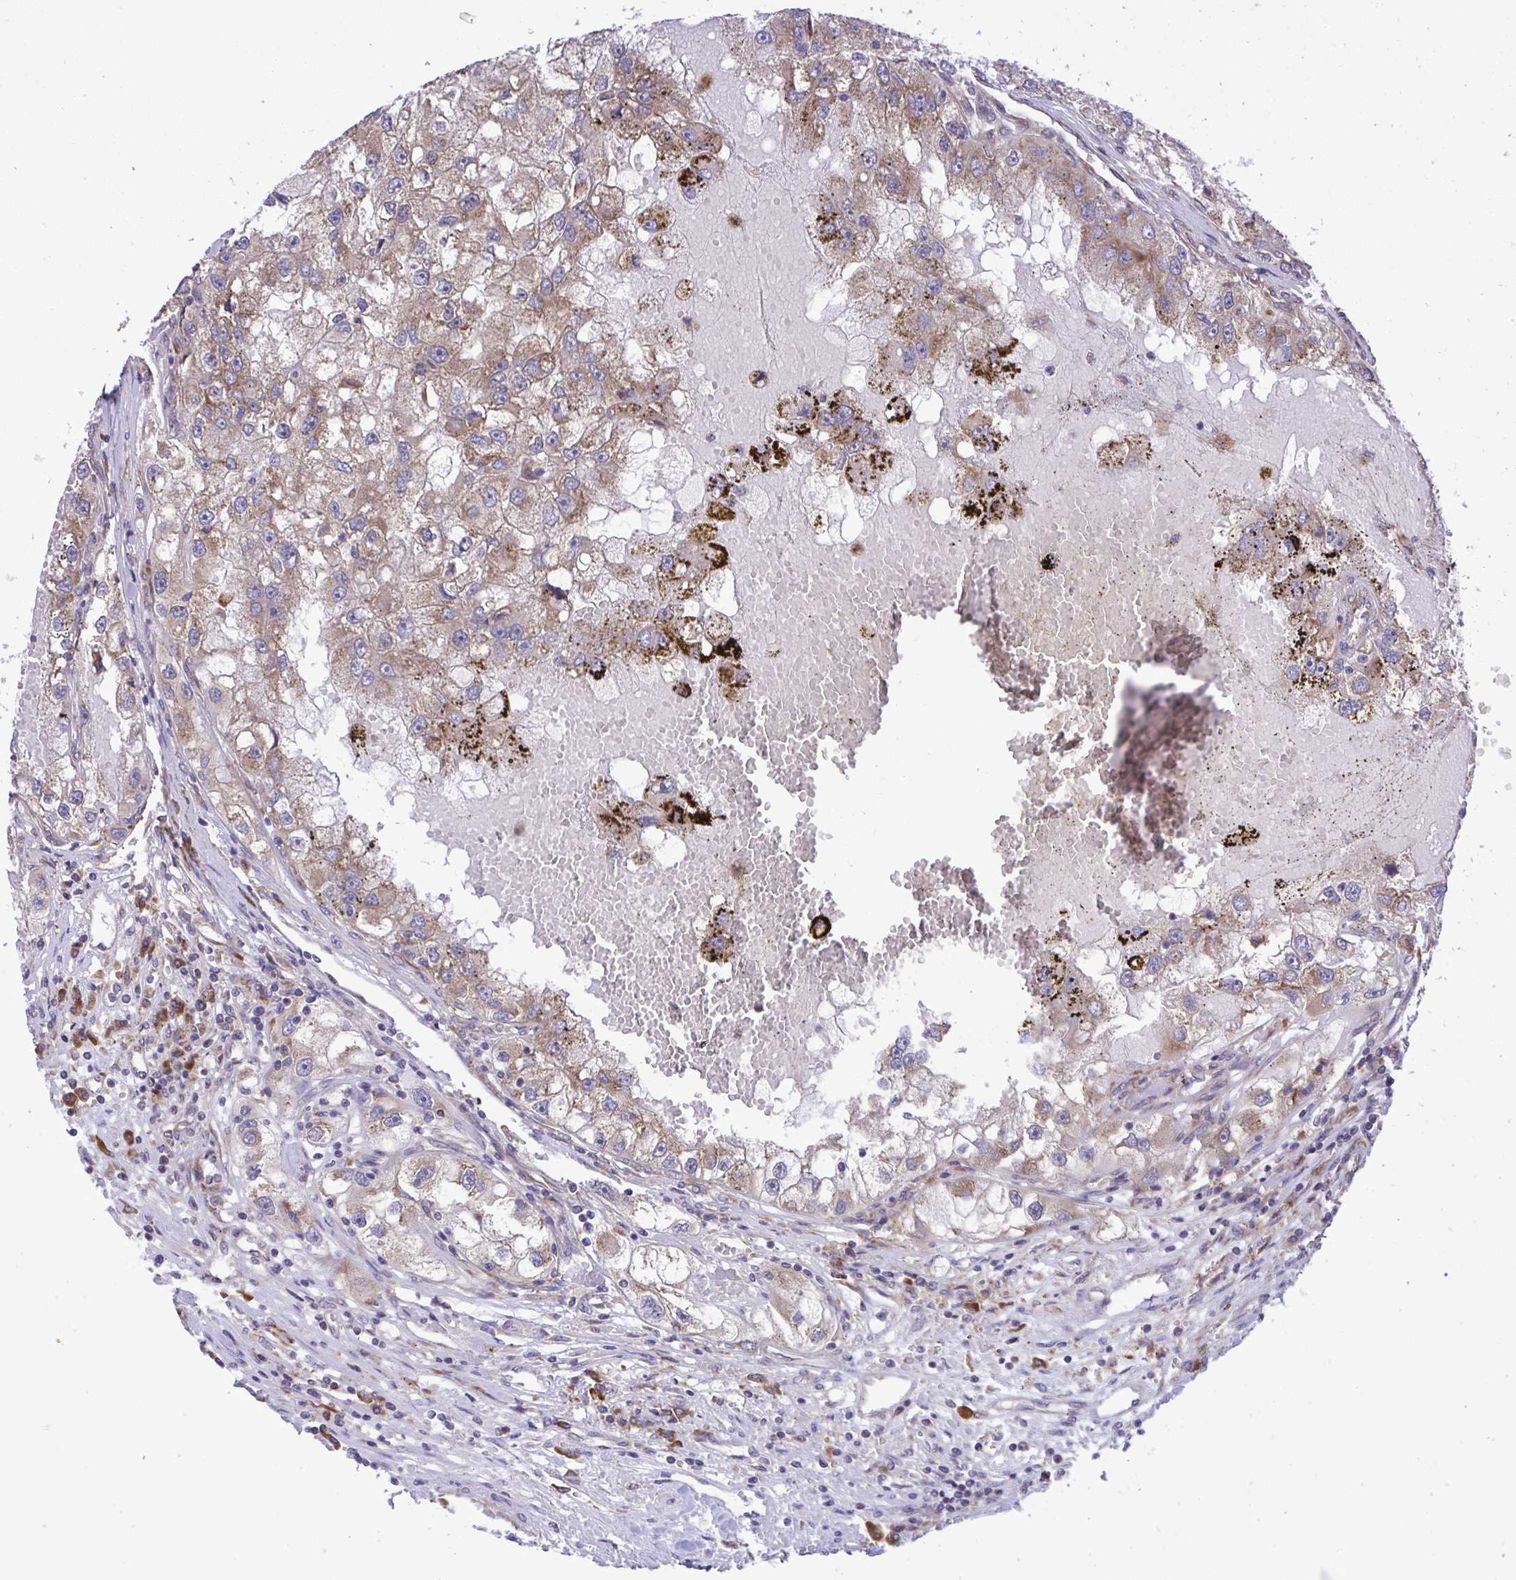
{"staining": {"intensity": "moderate", "quantity": ">75%", "location": "cytoplasmic/membranous"}, "tissue": "renal cancer", "cell_type": "Tumor cells", "image_type": "cancer", "snomed": [{"axis": "morphology", "description": "Adenocarcinoma, NOS"}, {"axis": "topography", "description": "Kidney"}], "caption": "There is medium levels of moderate cytoplasmic/membranous positivity in tumor cells of renal cancer, as demonstrated by immunohistochemical staining (brown color).", "gene": "RPS15", "patient": {"sex": "male", "age": 63}}